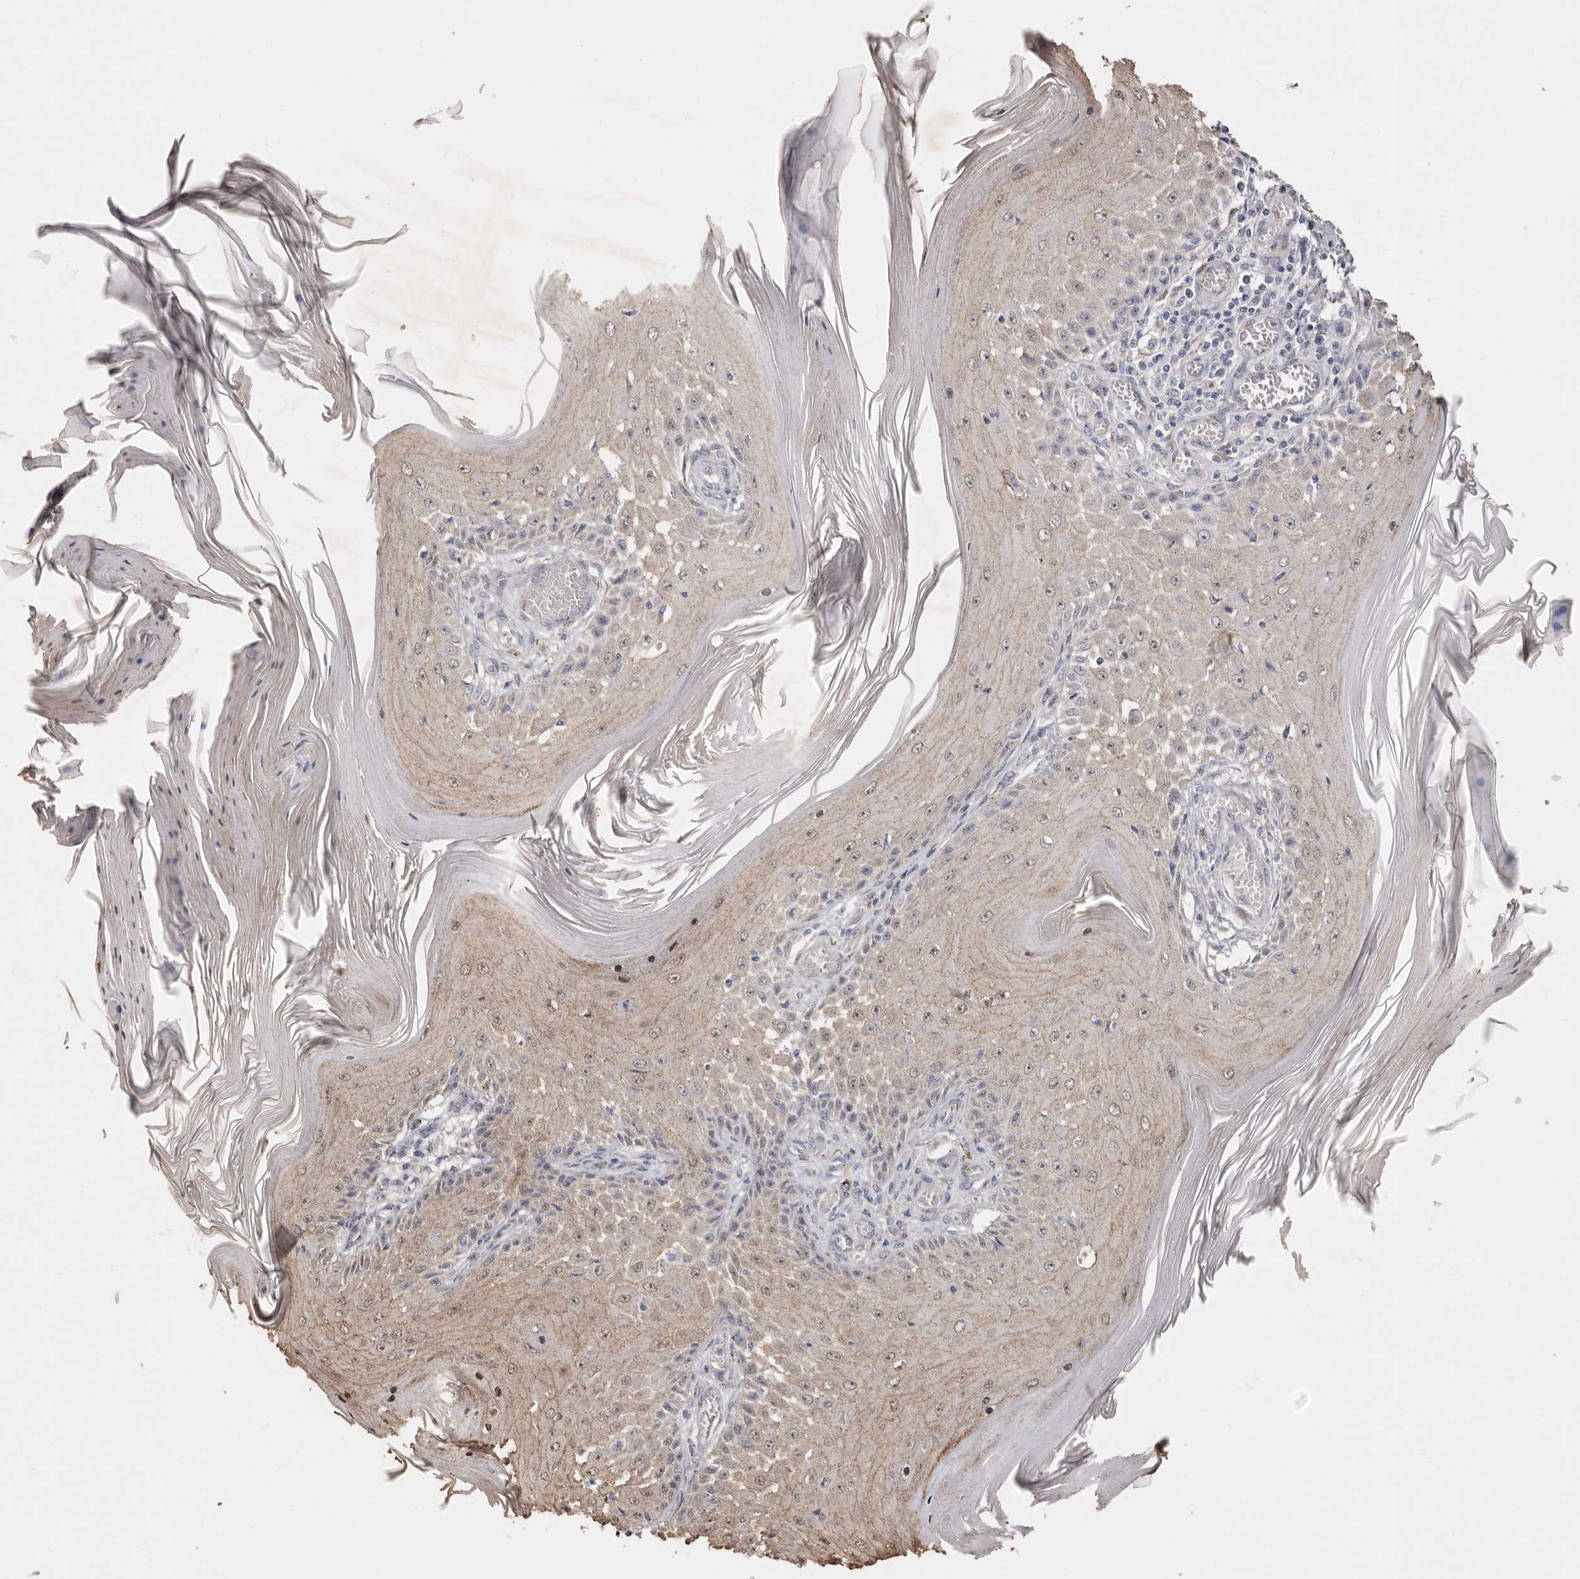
{"staining": {"intensity": "weak", "quantity": "25%-75%", "location": "cytoplasmic/membranous,nuclear"}, "tissue": "skin cancer", "cell_type": "Tumor cells", "image_type": "cancer", "snomed": [{"axis": "morphology", "description": "Squamous cell carcinoma, NOS"}, {"axis": "topography", "description": "Skin"}], "caption": "Skin cancer was stained to show a protein in brown. There is low levels of weak cytoplasmic/membranous and nuclear positivity in approximately 25%-75% of tumor cells.", "gene": "LGALS7B", "patient": {"sex": "female", "age": 73}}